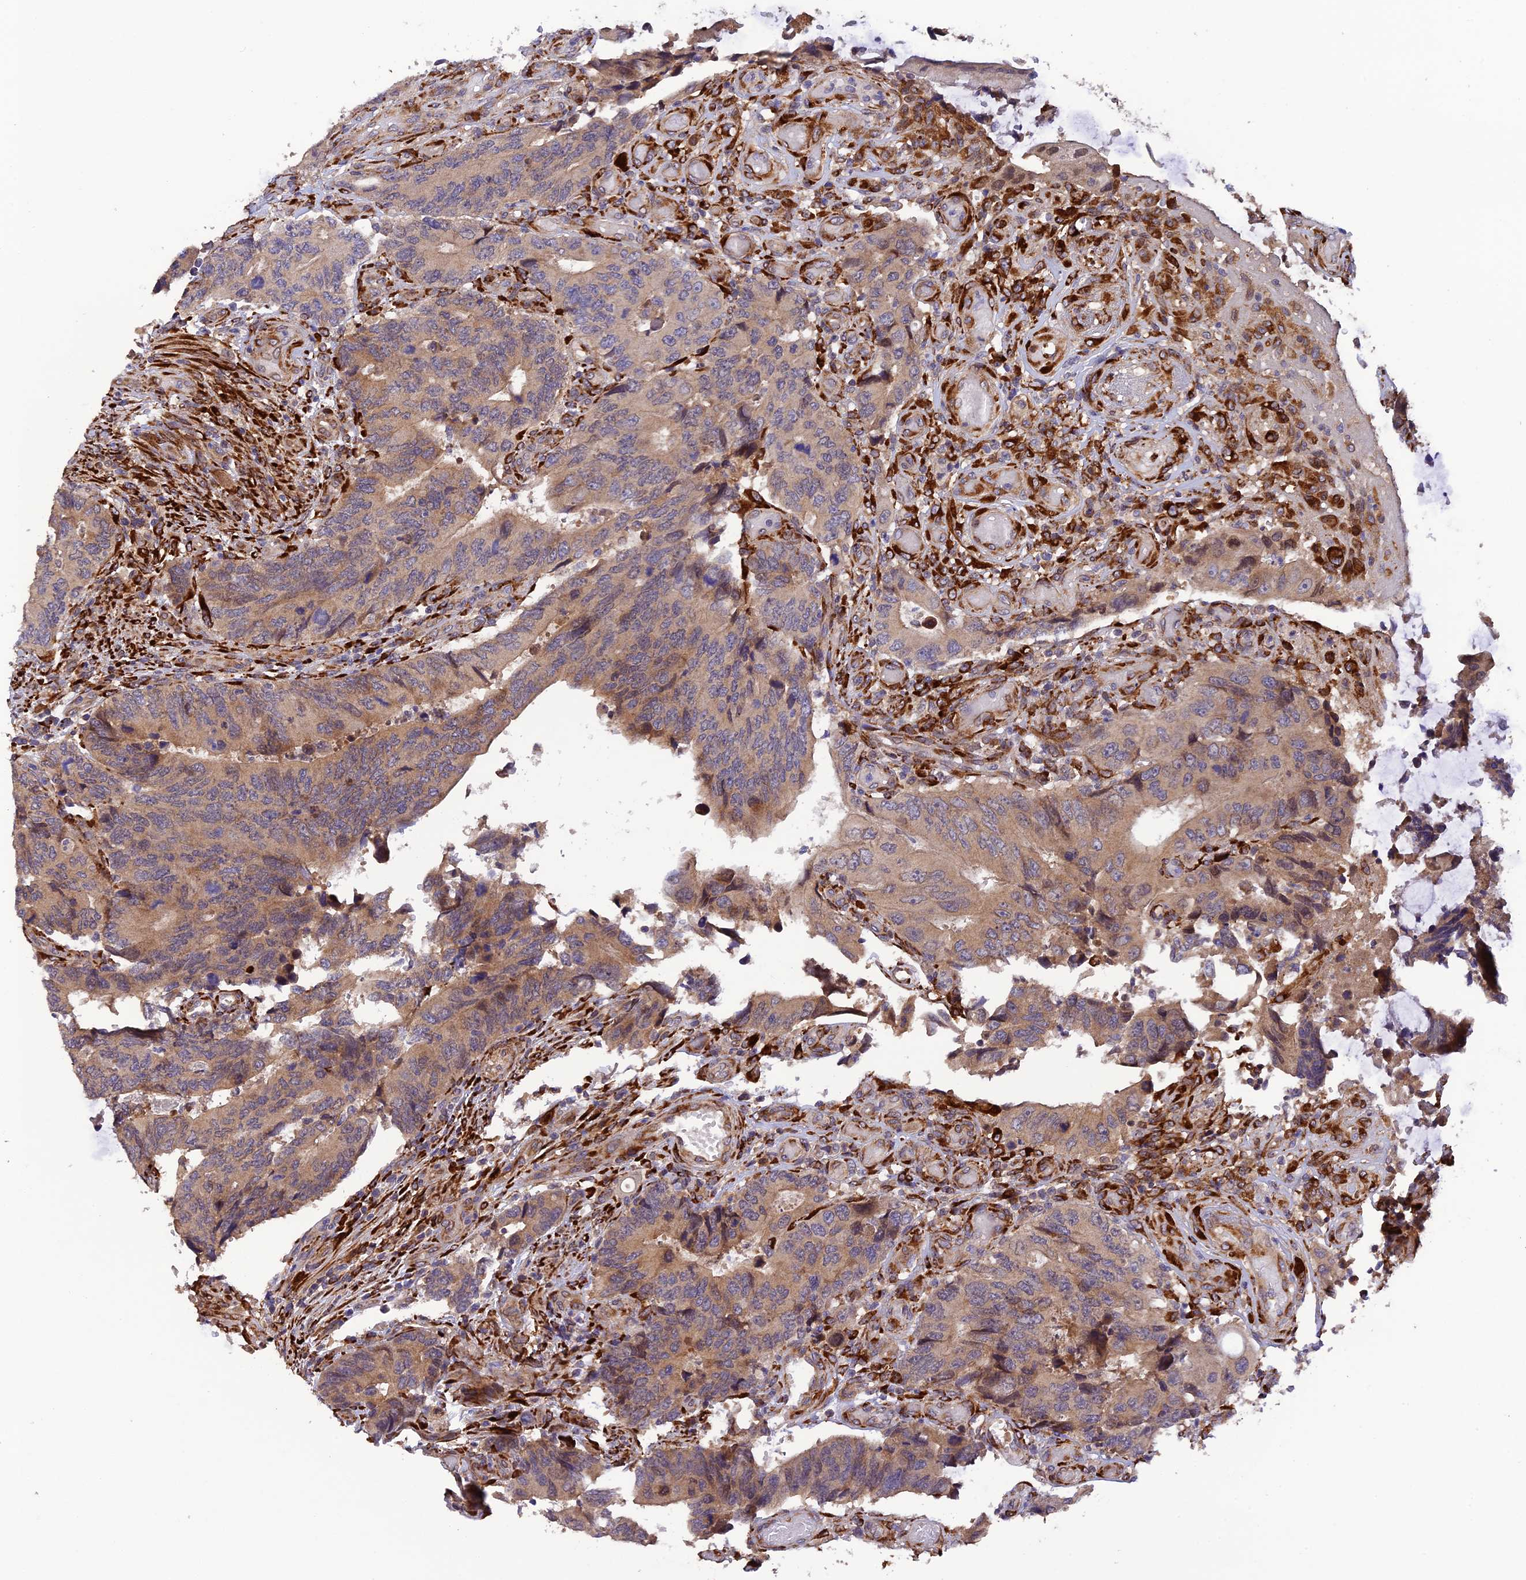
{"staining": {"intensity": "weak", "quantity": "25%-75%", "location": "cytoplasmic/membranous"}, "tissue": "colorectal cancer", "cell_type": "Tumor cells", "image_type": "cancer", "snomed": [{"axis": "morphology", "description": "Adenocarcinoma, NOS"}, {"axis": "topography", "description": "Colon"}], "caption": "Immunohistochemical staining of adenocarcinoma (colorectal) reveals weak cytoplasmic/membranous protein positivity in about 25%-75% of tumor cells. The staining is performed using DAB (3,3'-diaminobenzidine) brown chromogen to label protein expression. The nuclei are counter-stained blue using hematoxylin.", "gene": "P3H3", "patient": {"sex": "male", "age": 87}}